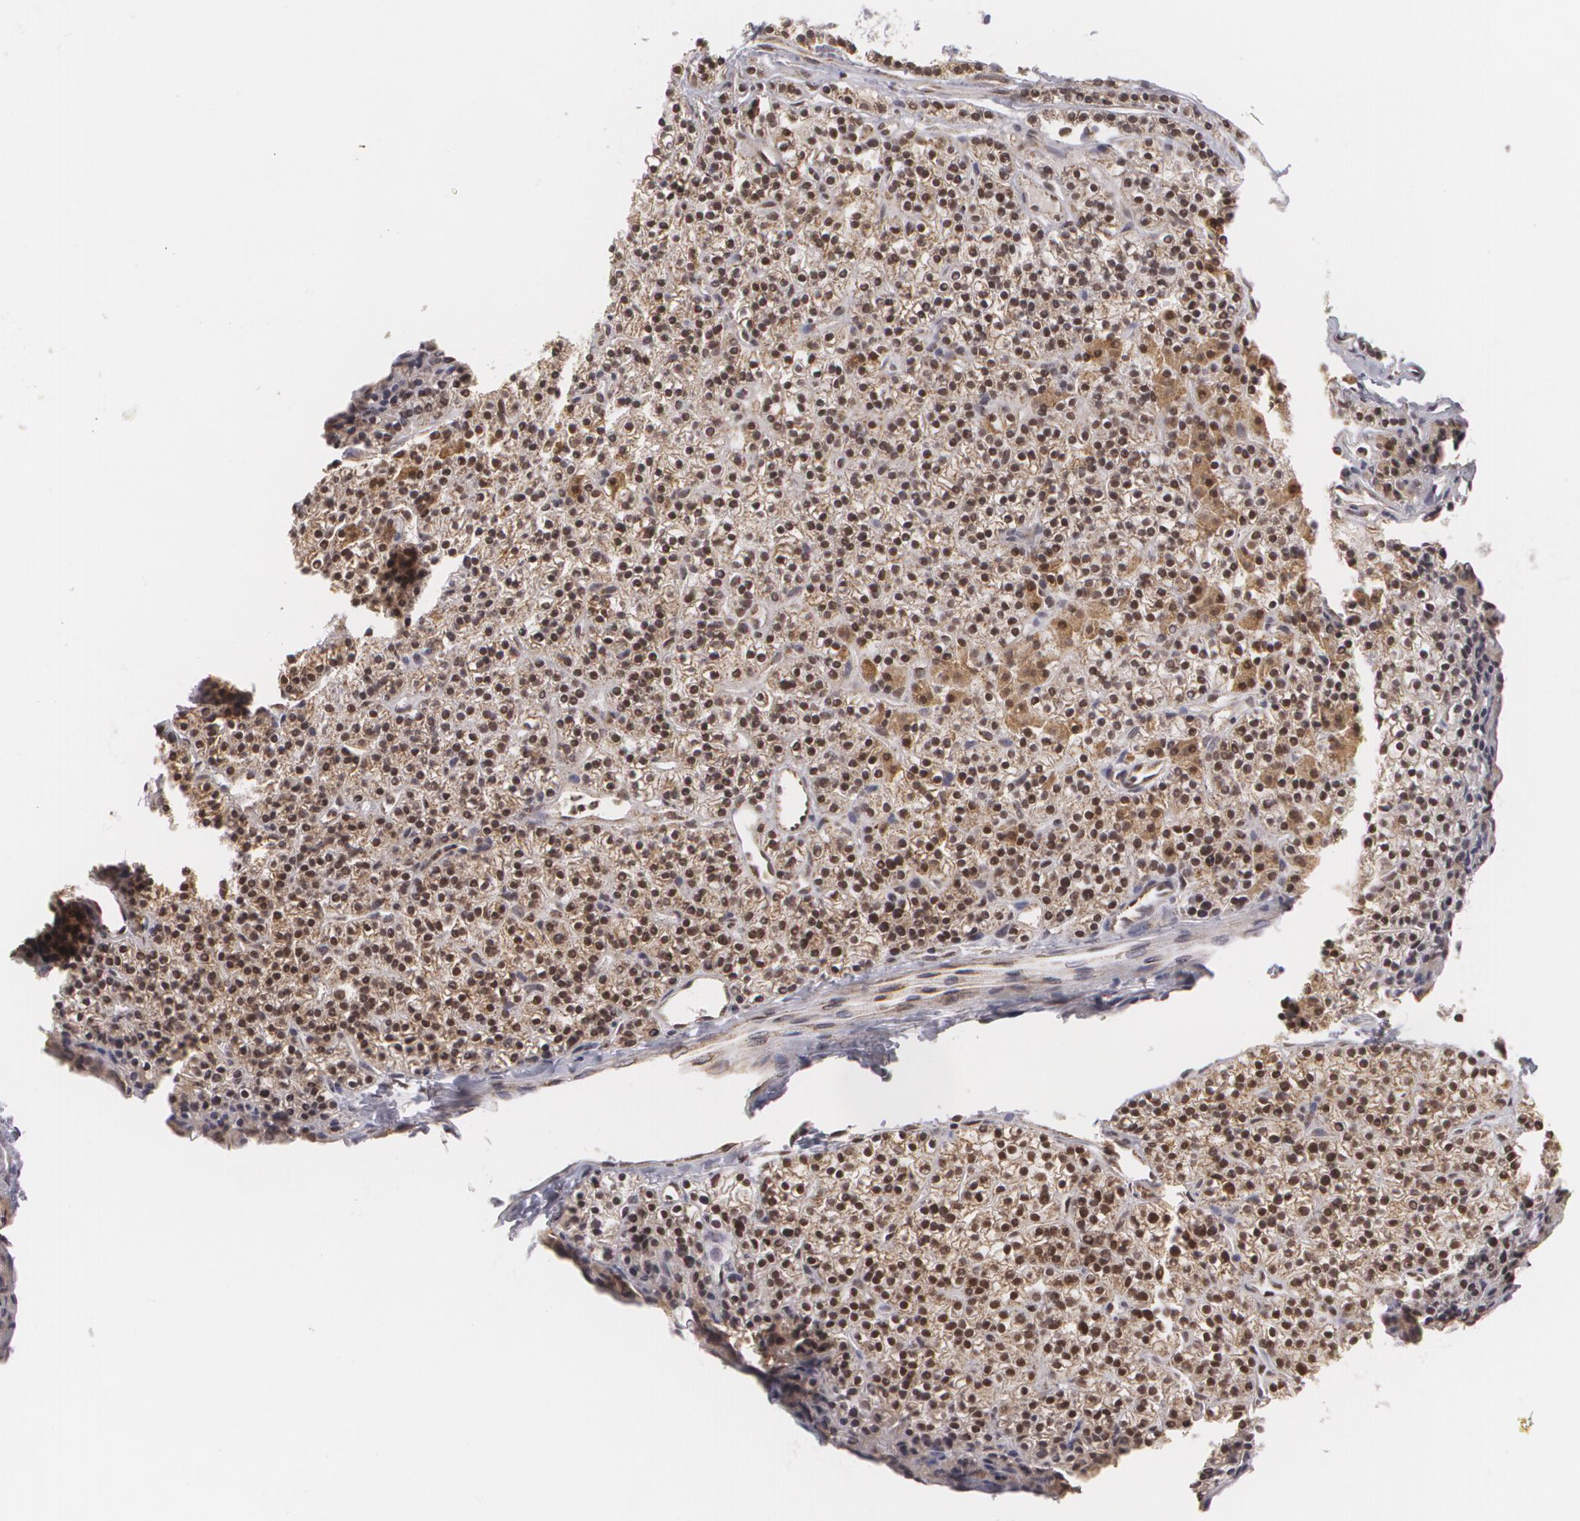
{"staining": {"intensity": "moderate", "quantity": ">75%", "location": "nuclear"}, "tissue": "parathyroid gland", "cell_type": "Glandular cells", "image_type": "normal", "snomed": [{"axis": "morphology", "description": "Normal tissue, NOS"}, {"axis": "topography", "description": "Parathyroid gland"}], "caption": "Parathyroid gland was stained to show a protein in brown. There is medium levels of moderate nuclear expression in about >75% of glandular cells.", "gene": "MXD1", "patient": {"sex": "female", "age": 45}}